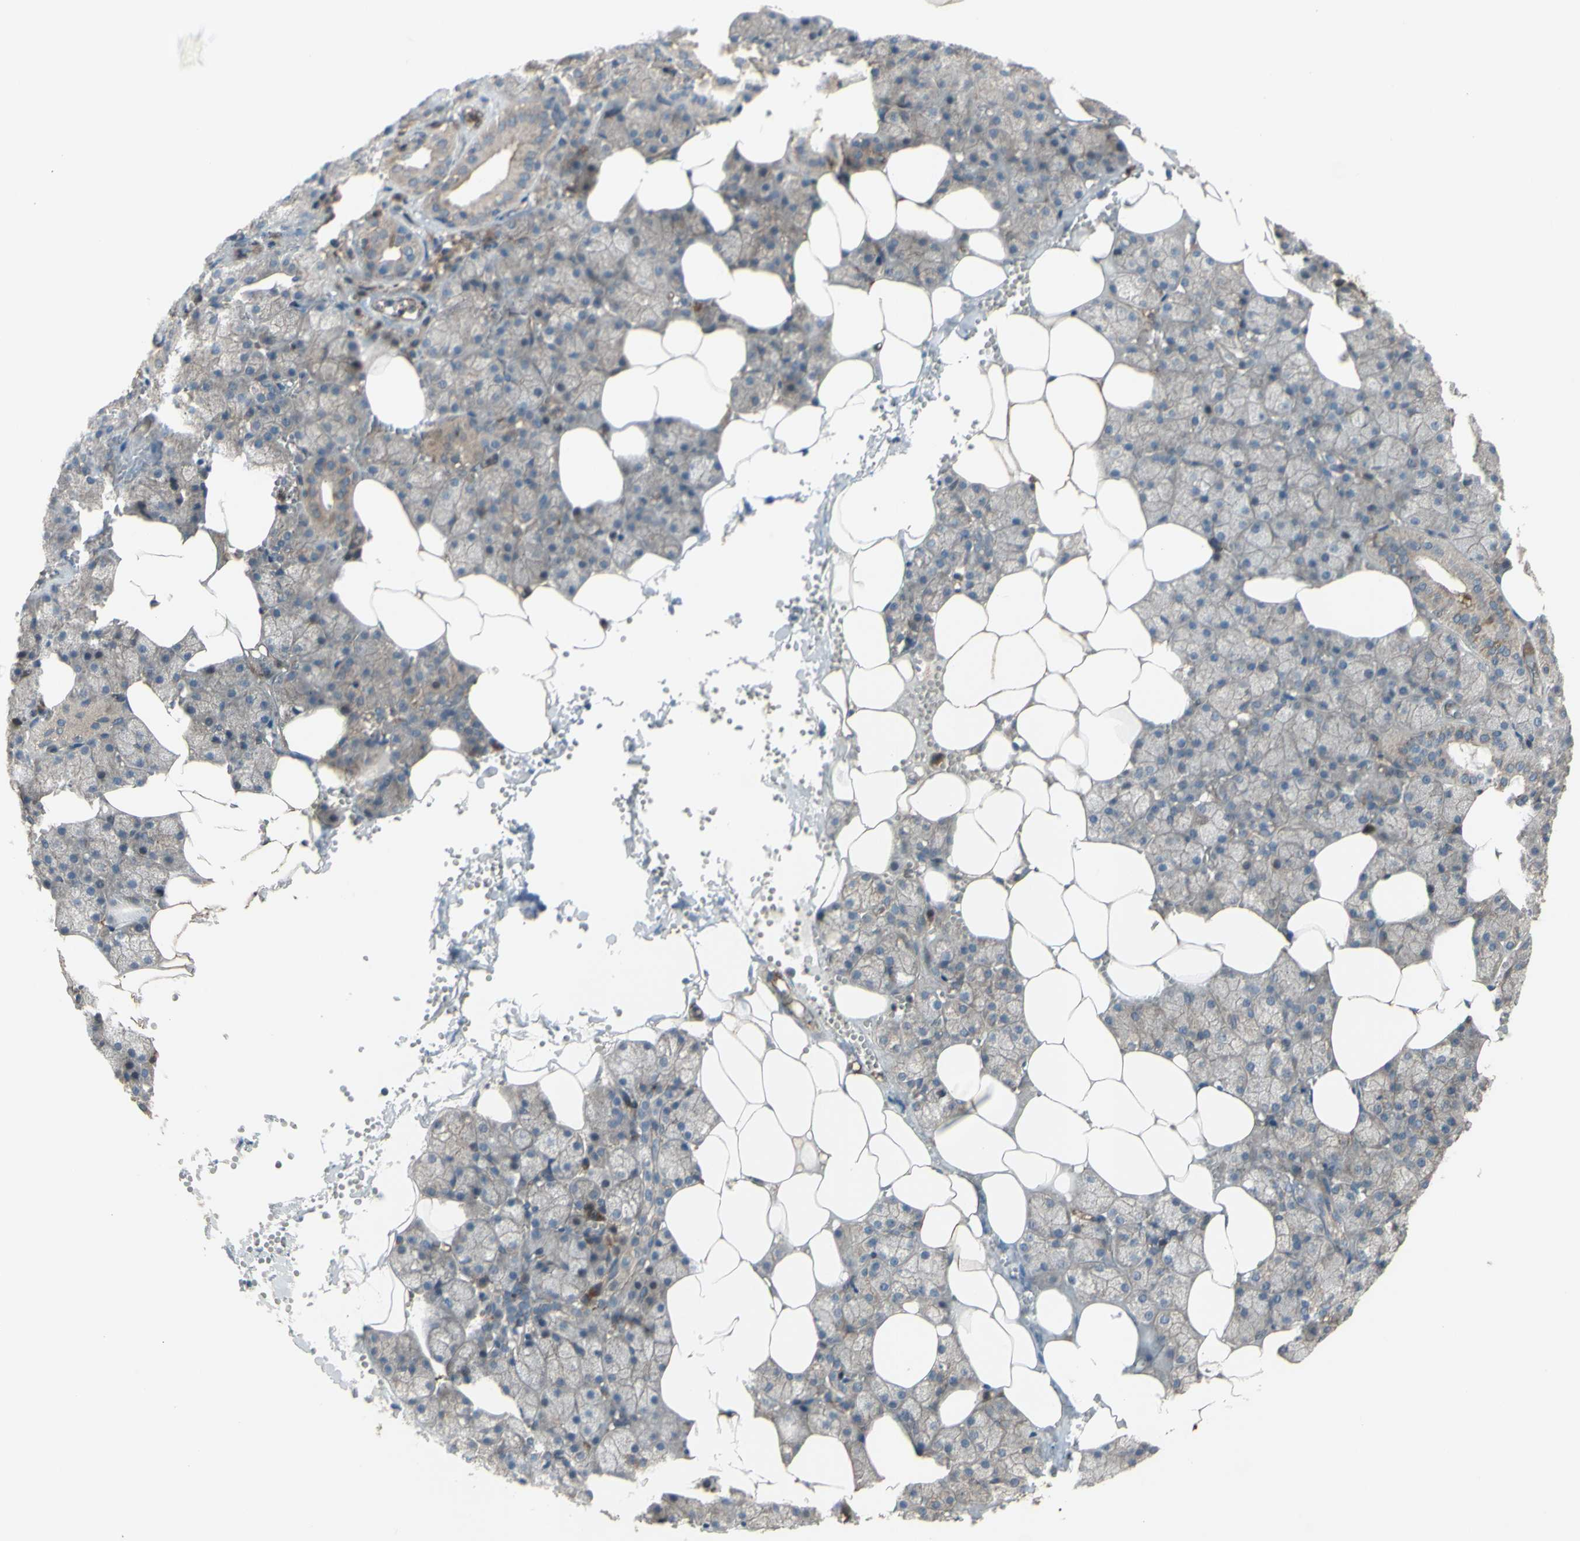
{"staining": {"intensity": "weak", "quantity": "25%-75%", "location": "cytoplasmic/membranous"}, "tissue": "salivary gland", "cell_type": "Glandular cells", "image_type": "normal", "snomed": [{"axis": "morphology", "description": "Normal tissue, NOS"}, {"axis": "topography", "description": "Salivary gland"}], "caption": "A high-resolution histopathology image shows IHC staining of benign salivary gland, which displays weak cytoplasmic/membranous staining in about 25%-75% of glandular cells. Nuclei are stained in blue.", "gene": "SHROOM4", "patient": {"sex": "male", "age": 62}}